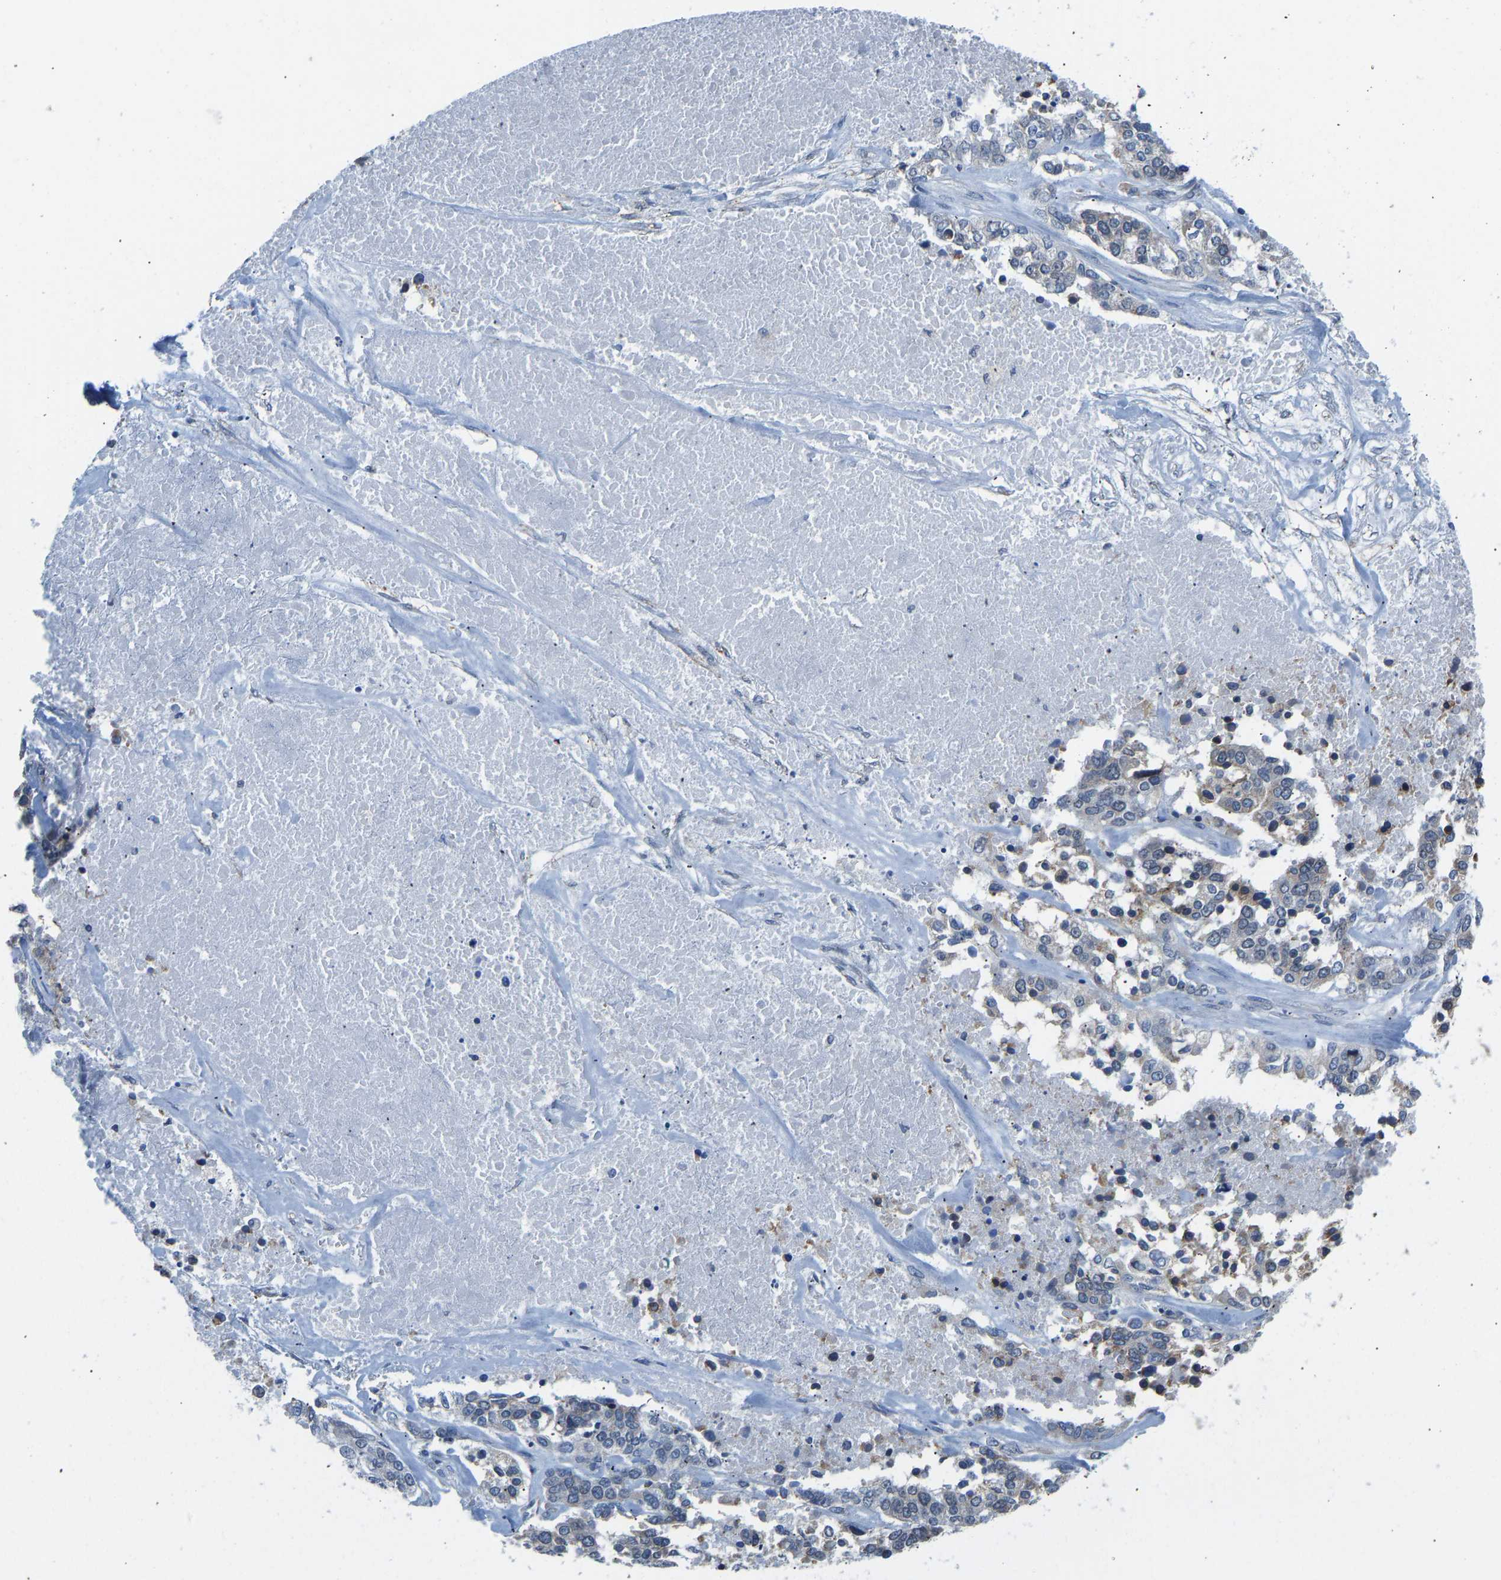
{"staining": {"intensity": "negative", "quantity": "none", "location": "none"}, "tissue": "ovarian cancer", "cell_type": "Tumor cells", "image_type": "cancer", "snomed": [{"axis": "morphology", "description": "Cystadenocarcinoma, serous, NOS"}, {"axis": "topography", "description": "Ovary"}], "caption": "Ovarian serous cystadenocarcinoma was stained to show a protein in brown. There is no significant positivity in tumor cells.", "gene": "VRK1", "patient": {"sex": "female", "age": 44}}